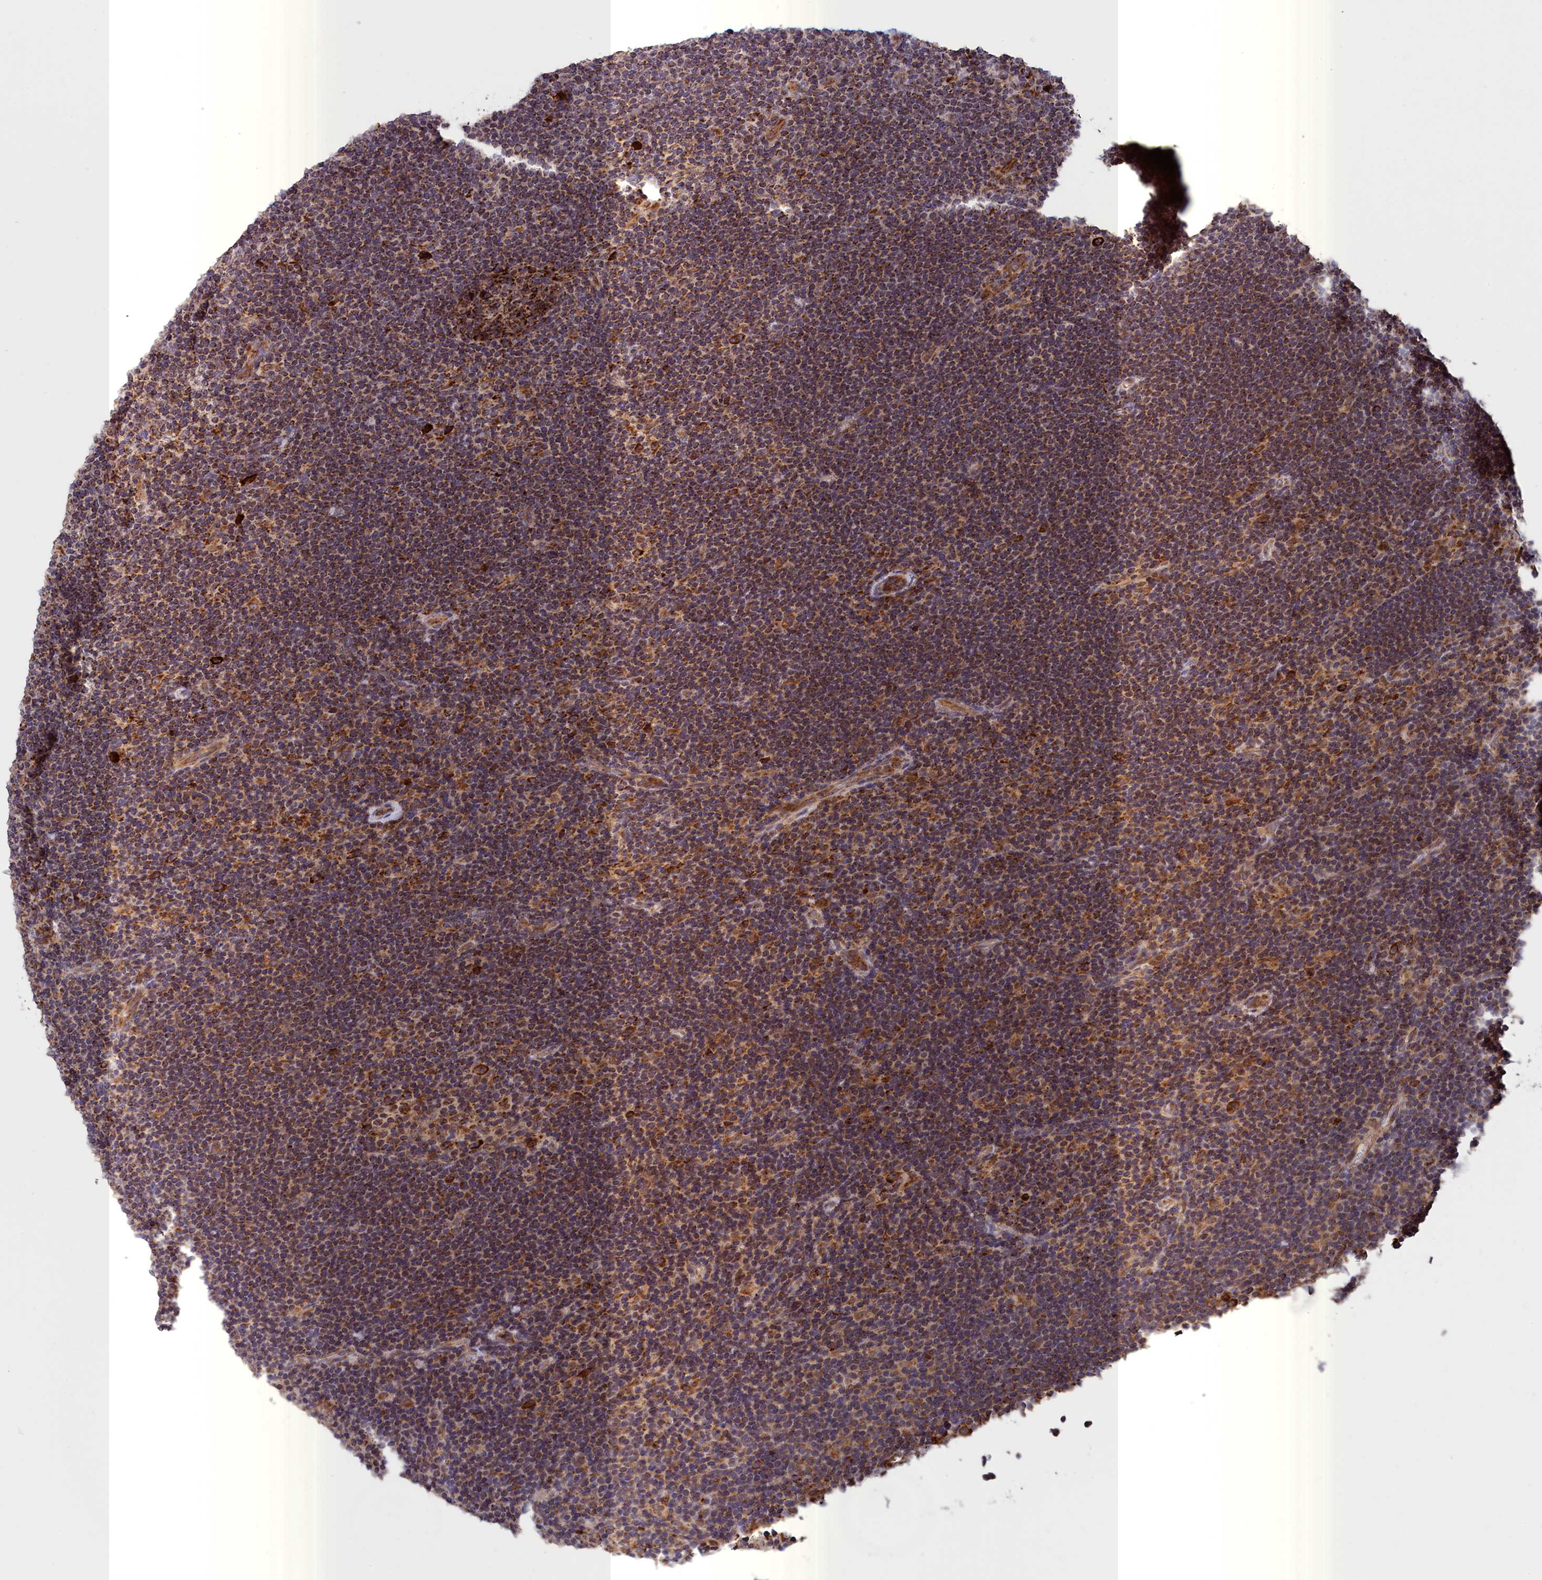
{"staining": {"intensity": "moderate", "quantity": ">75%", "location": "cytoplasmic/membranous"}, "tissue": "lymphoma", "cell_type": "Tumor cells", "image_type": "cancer", "snomed": [{"axis": "morphology", "description": "Hodgkin's disease, NOS"}, {"axis": "topography", "description": "Lymph node"}], "caption": "Immunohistochemistry (IHC) of human Hodgkin's disease exhibits medium levels of moderate cytoplasmic/membranous staining in about >75% of tumor cells.", "gene": "TIMM44", "patient": {"sex": "female", "age": 57}}